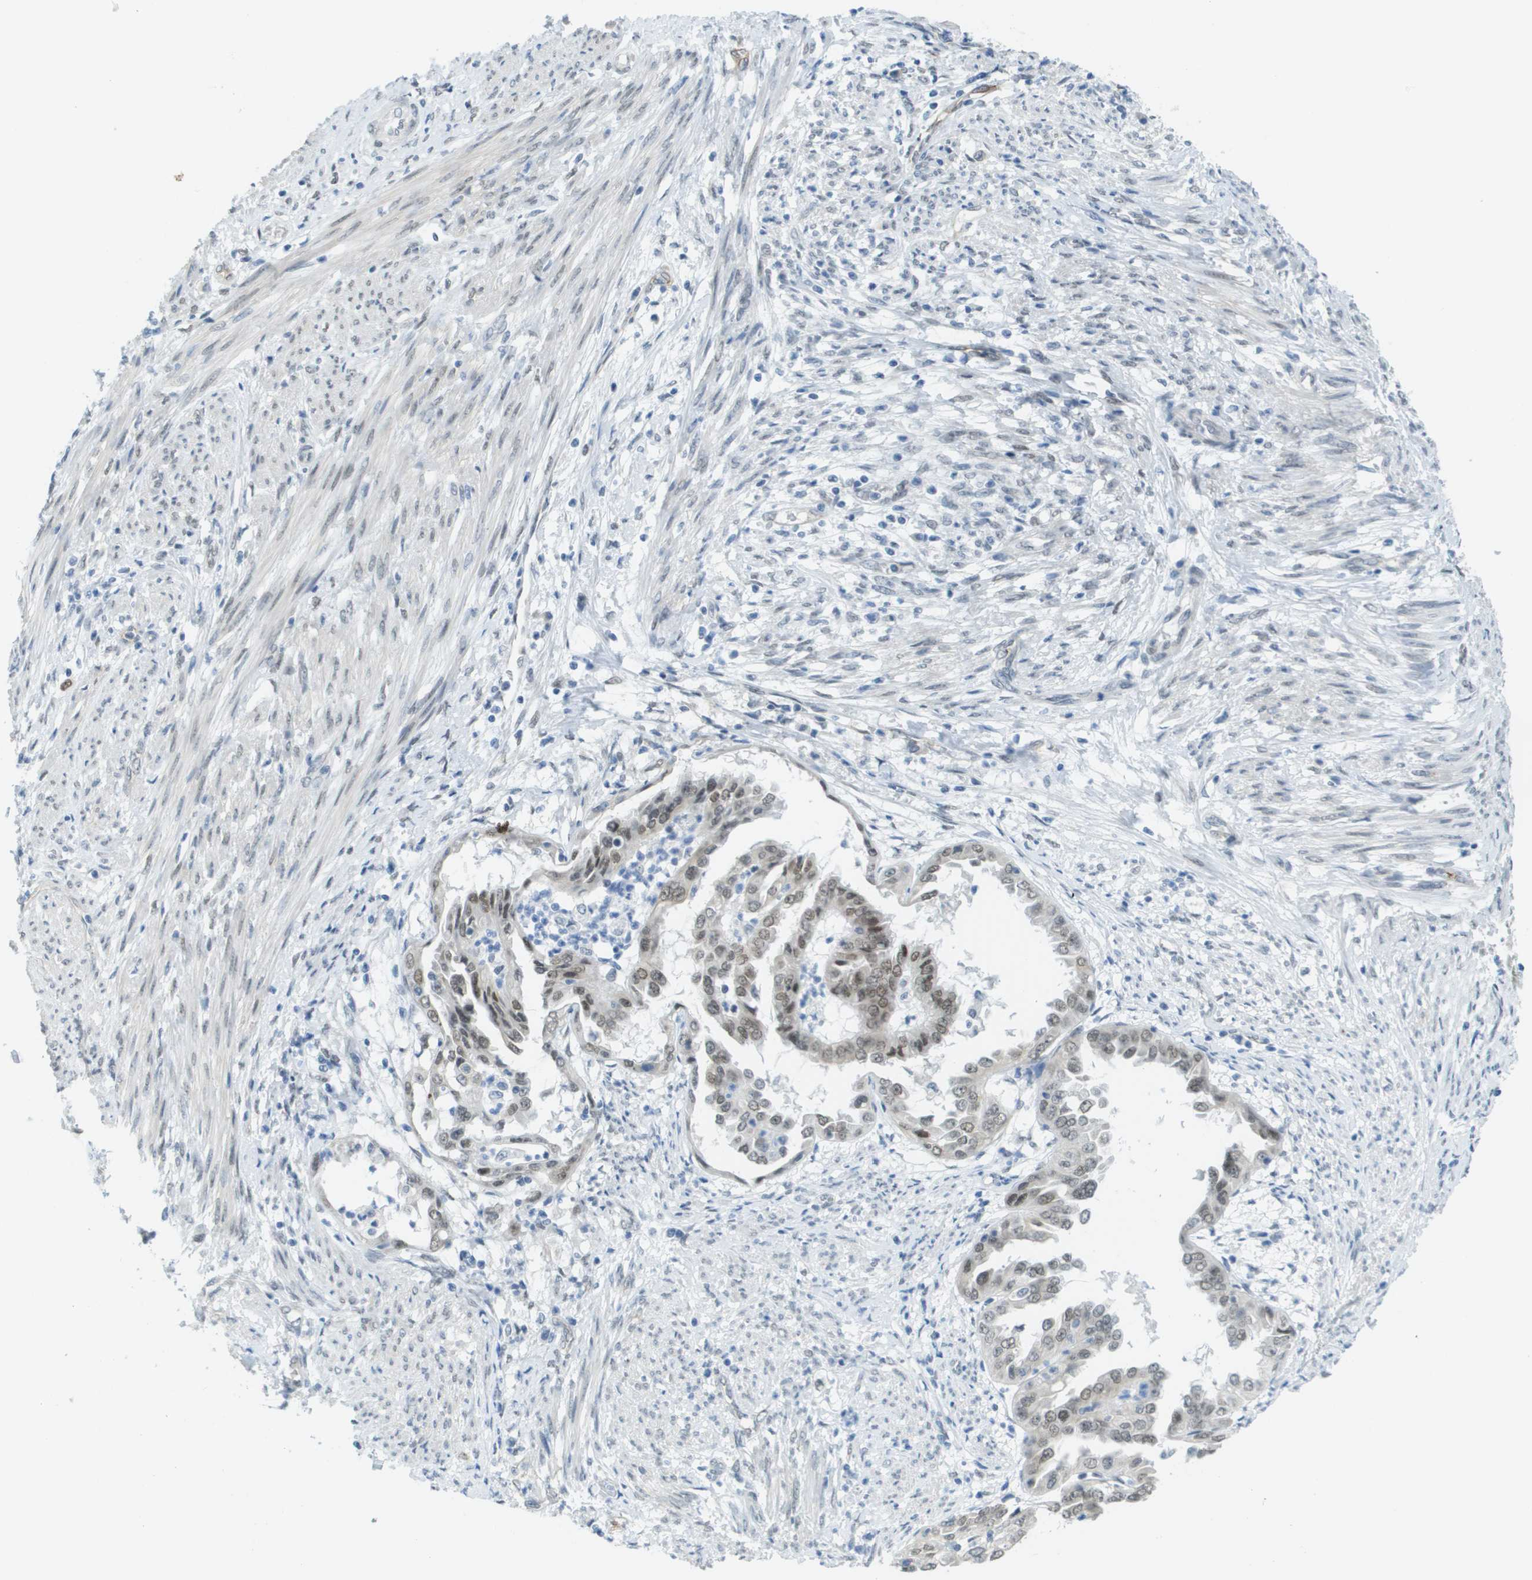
{"staining": {"intensity": "moderate", "quantity": "25%-75%", "location": "nuclear"}, "tissue": "endometrial cancer", "cell_type": "Tumor cells", "image_type": "cancer", "snomed": [{"axis": "morphology", "description": "Adenocarcinoma, NOS"}, {"axis": "topography", "description": "Endometrium"}], "caption": "Endometrial adenocarcinoma stained for a protein exhibits moderate nuclear positivity in tumor cells.", "gene": "ARID1B", "patient": {"sex": "female", "age": 85}}